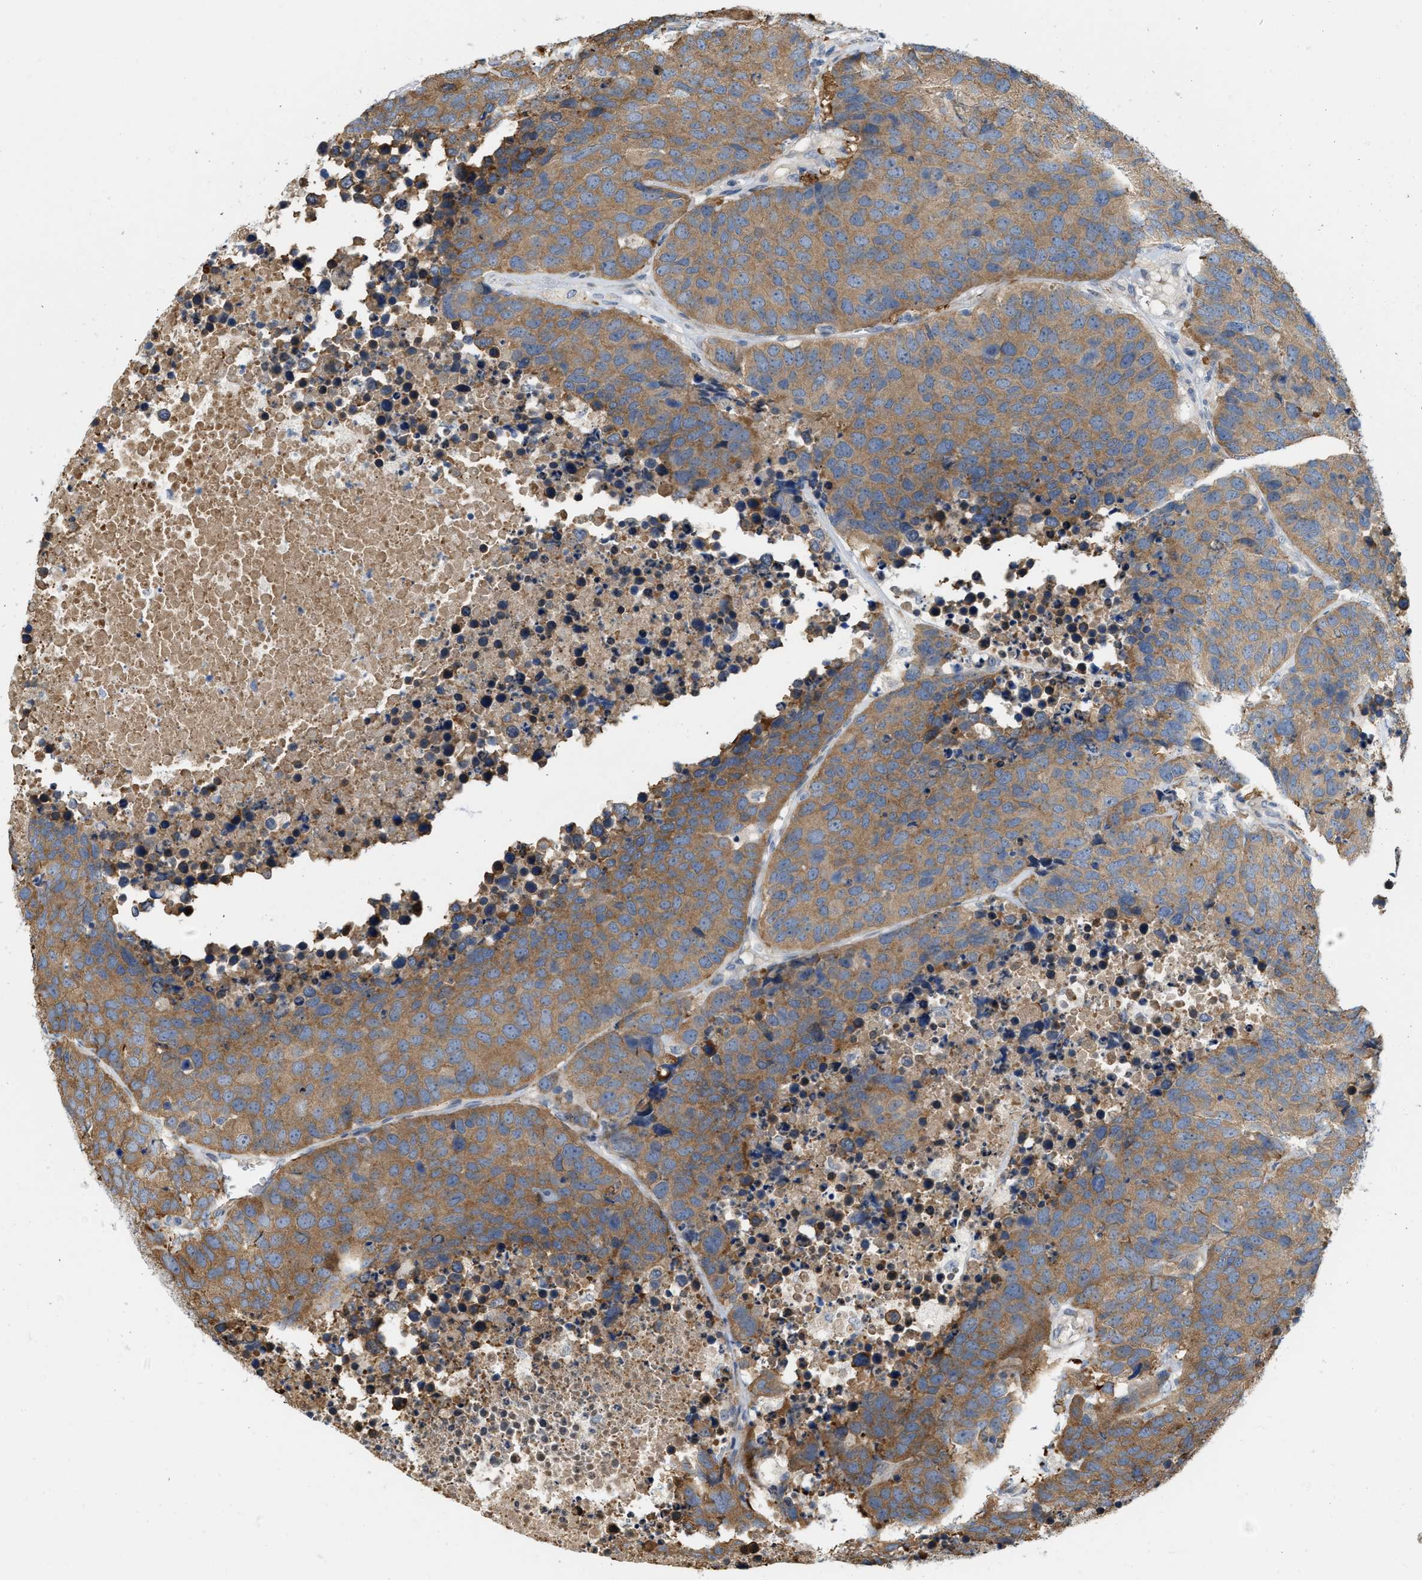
{"staining": {"intensity": "moderate", "quantity": ">75%", "location": "cytoplasmic/membranous"}, "tissue": "carcinoid", "cell_type": "Tumor cells", "image_type": "cancer", "snomed": [{"axis": "morphology", "description": "Carcinoid, malignant, NOS"}, {"axis": "topography", "description": "Lung"}], "caption": "This photomicrograph displays IHC staining of malignant carcinoid, with medium moderate cytoplasmic/membranous expression in about >75% of tumor cells.", "gene": "CSNK1A1", "patient": {"sex": "male", "age": 60}}